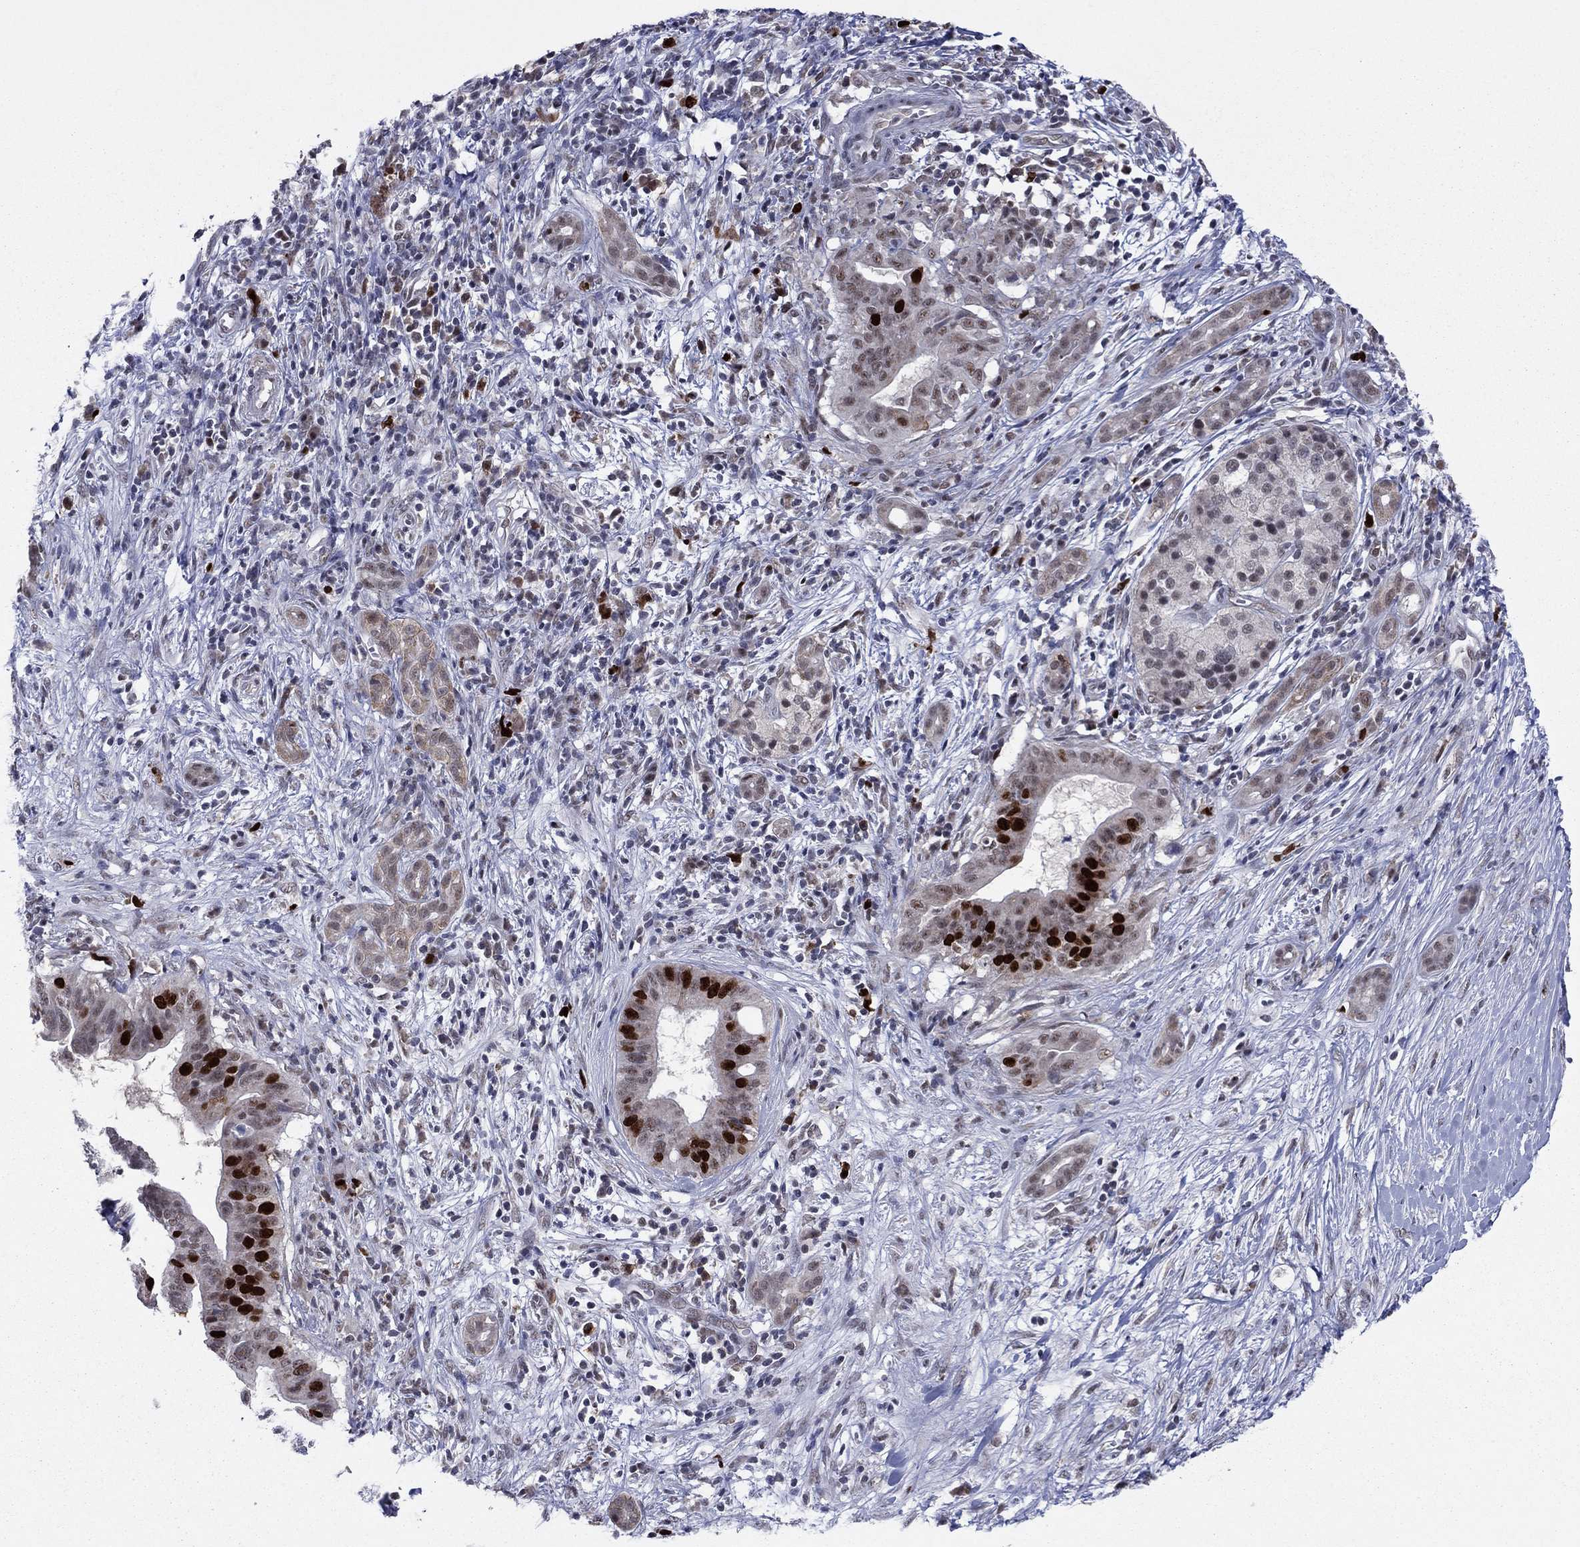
{"staining": {"intensity": "strong", "quantity": "25%-75%", "location": "nuclear"}, "tissue": "pancreatic cancer", "cell_type": "Tumor cells", "image_type": "cancer", "snomed": [{"axis": "morphology", "description": "Adenocarcinoma, NOS"}, {"axis": "topography", "description": "Pancreas"}], "caption": "The immunohistochemical stain labels strong nuclear positivity in tumor cells of adenocarcinoma (pancreatic) tissue.", "gene": "CDCA5", "patient": {"sex": "male", "age": 61}}